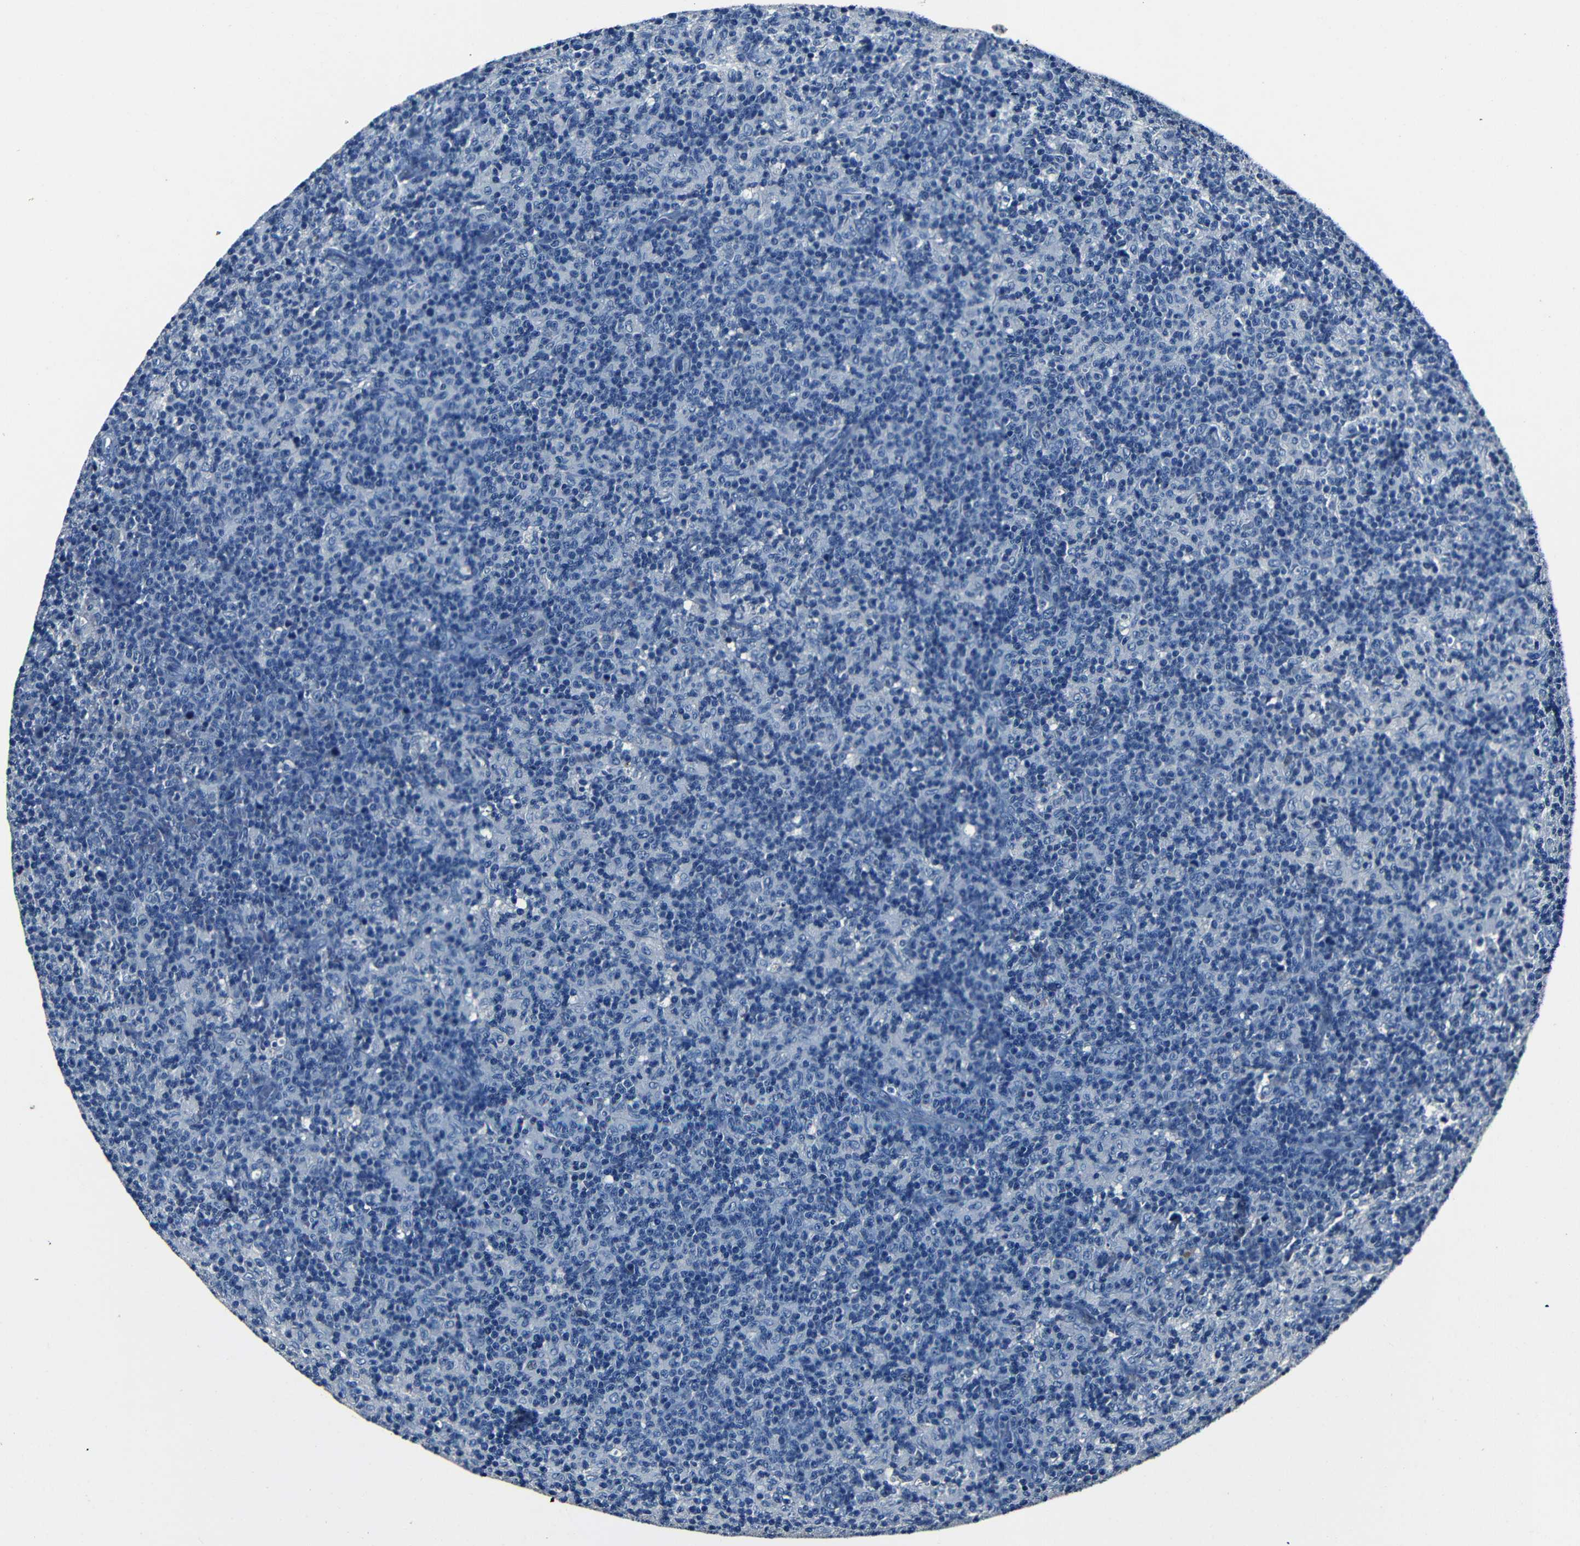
{"staining": {"intensity": "negative", "quantity": "none", "location": "none"}, "tissue": "lymph node", "cell_type": "Non-germinal center cells", "image_type": "normal", "snomed": [{"axis": "morphology", "description": "Normal tissue, NOS"}, {"axis": "morphology", "description": "Inflammation, NOS"}, {"axis": "topography", "description": "Lymph node"}], "caption": "This is an IHC photomicrograph of unremarkable lymph node. There is no positivity in non-germinal center cells.", "gene": "NCMAP", "patient": {"sex": "male", "age": 55}}